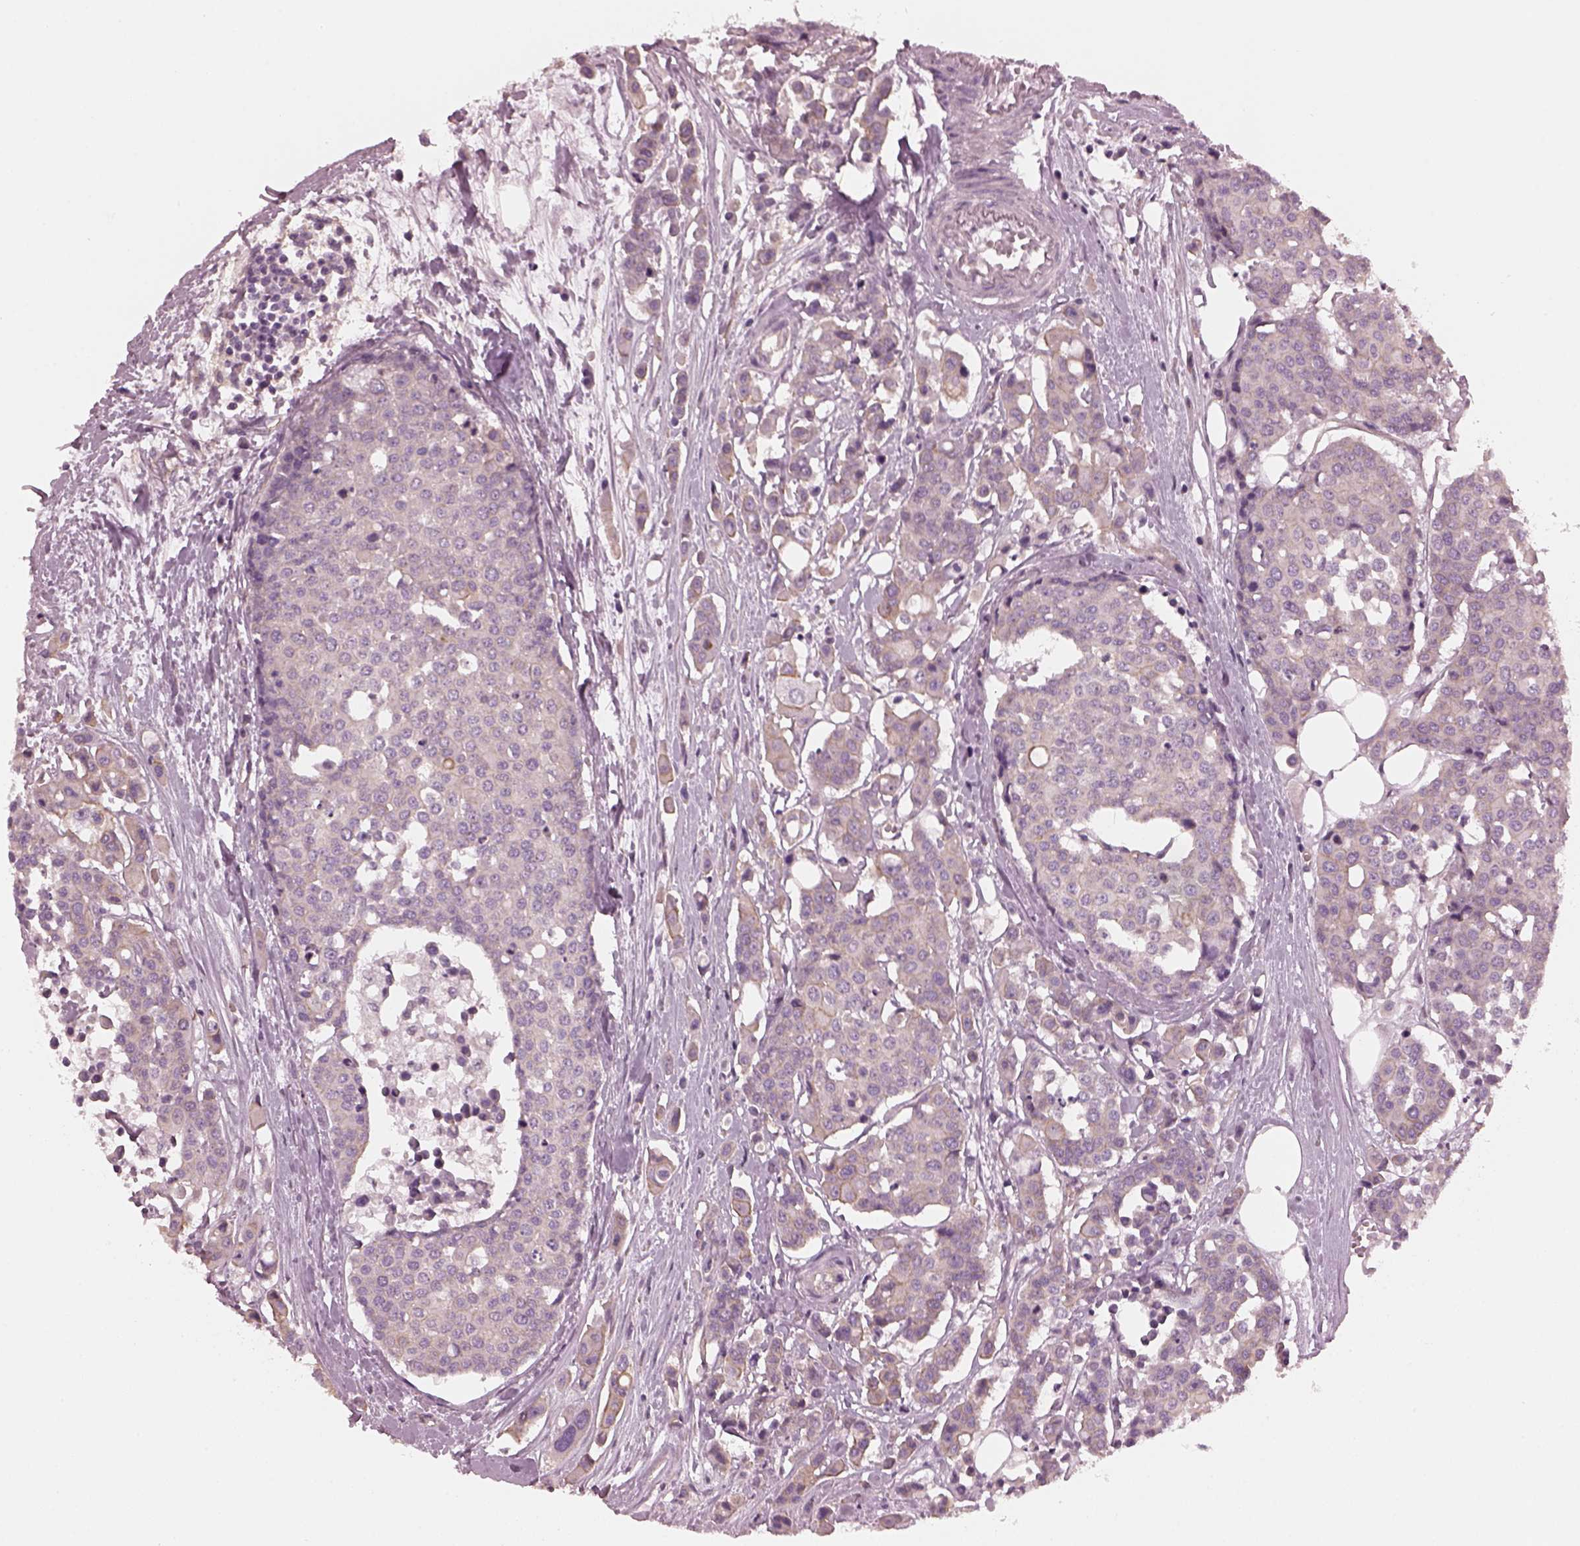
{"staining": {"intensity": "moderate", "quantity": "<25%", "location": "cytoplasmic/membranous"}, "tissue": "carcinoid", "cell_type": "Tumor cells", "image_type": "cancer", "snomed": [{"axis": "morphology", "description": "Carcinoid, malignant, NOS"}, {"axis": "topography", "description": "Colon"}], "caption": "A brown stain shows moderate cytoplasmic/membranous staining of a protein in malignant carcinoid tumor cells. Using DAB (brown) and hematoxylin (blue) stains, captured at high magnification using brightfield microscopy.", "gene": "ODAD1", "patient": {"sex": "male", "age": 81}}